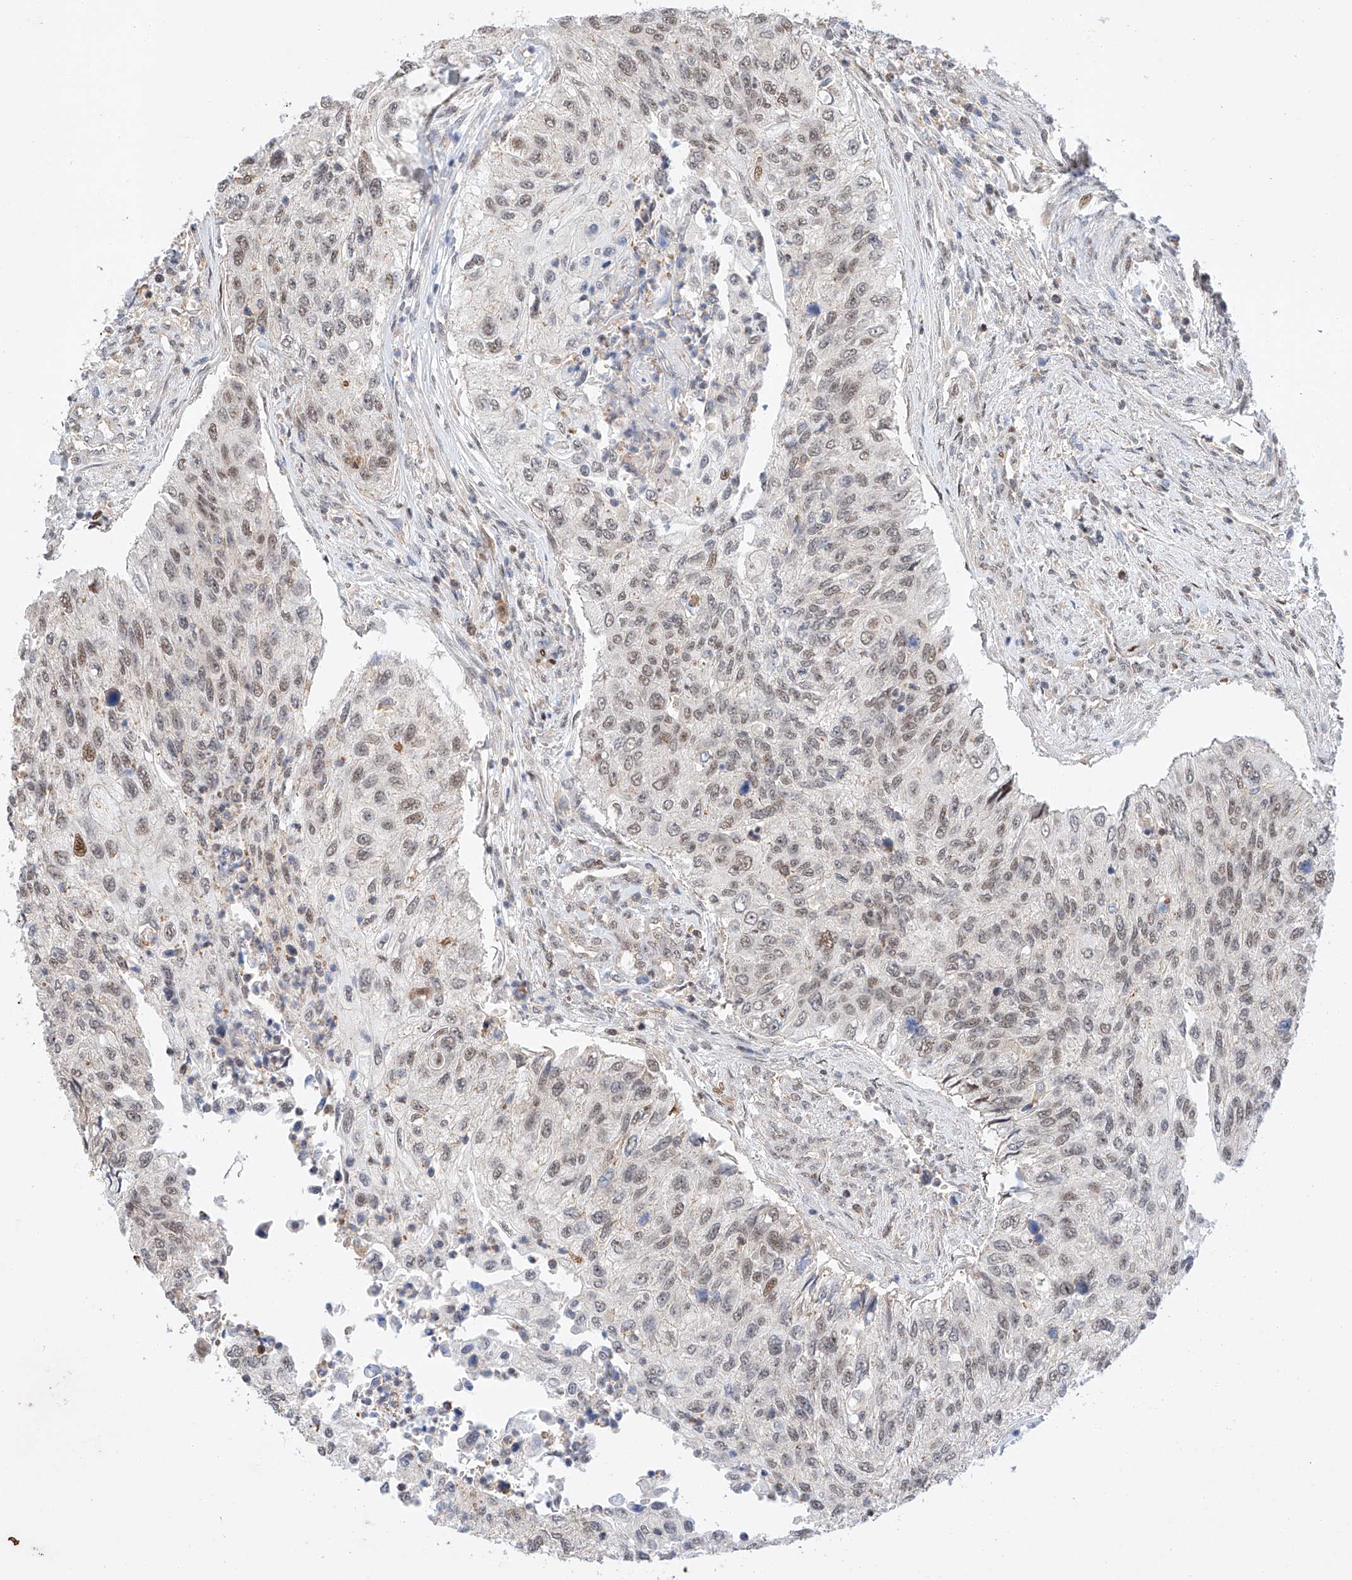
{"staining": {"intensity": "weak", "quantity": "25%-75%", "location": "nuclear"}, "tissue": "urothelial cancer", "cell_type": "Tumor cells", "image_type": "cancer", "snomed": [{"axis": "morphology", "description": "Urothelial carcinoma, High grade"}, {"axis": "topography", "description": "Urinary bladder"}], "caption": "Protein expression analysis of human urothelial carcinoma (high-grade) reveals weak nuclear positivity in approximately 25%-75% of tumor cells.", "gene": "HDAC9", "patient": {"sex": "female", "age": 60}}